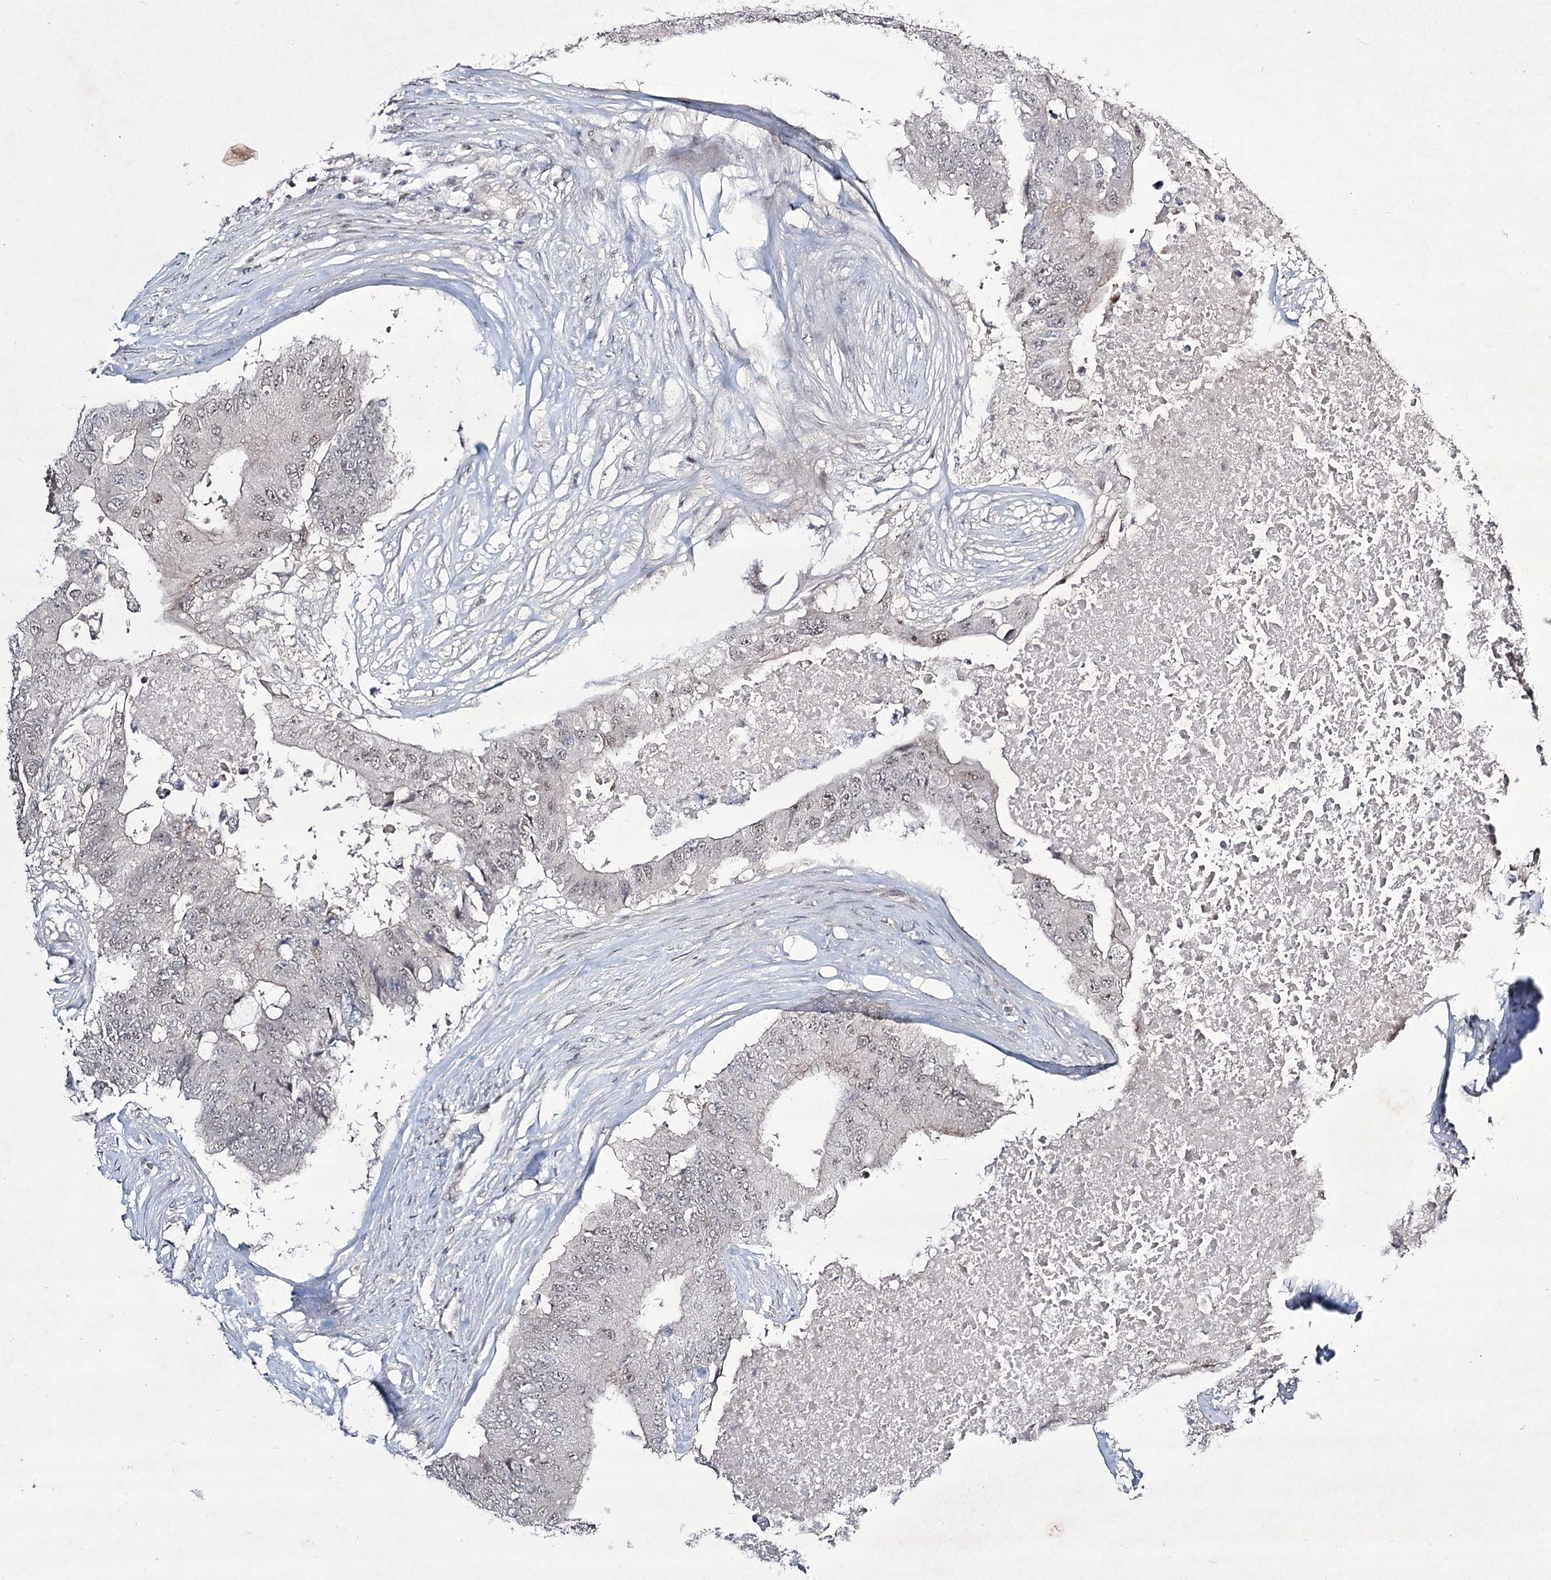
{"staining": {"intensity": "negative", "quantity": "none", "location": "none"}, "tissue": "colorectal cancer", "cell_type": "Tumor cells", "image_type": "cancer", "snomed": [{"axis": "morphology", "description": "Adenocarcinoma, NOS"}, {"axis": "topography", "description": "Colon"}], "caption": "Immunohistochemistry photomicrograph of adenocarcinoma (colorectal) stained for a protein (brown), which exhibits no expression in tumor cells.", "gene": "HOXC11", "patient": {"sex": "male", "age": 71}}